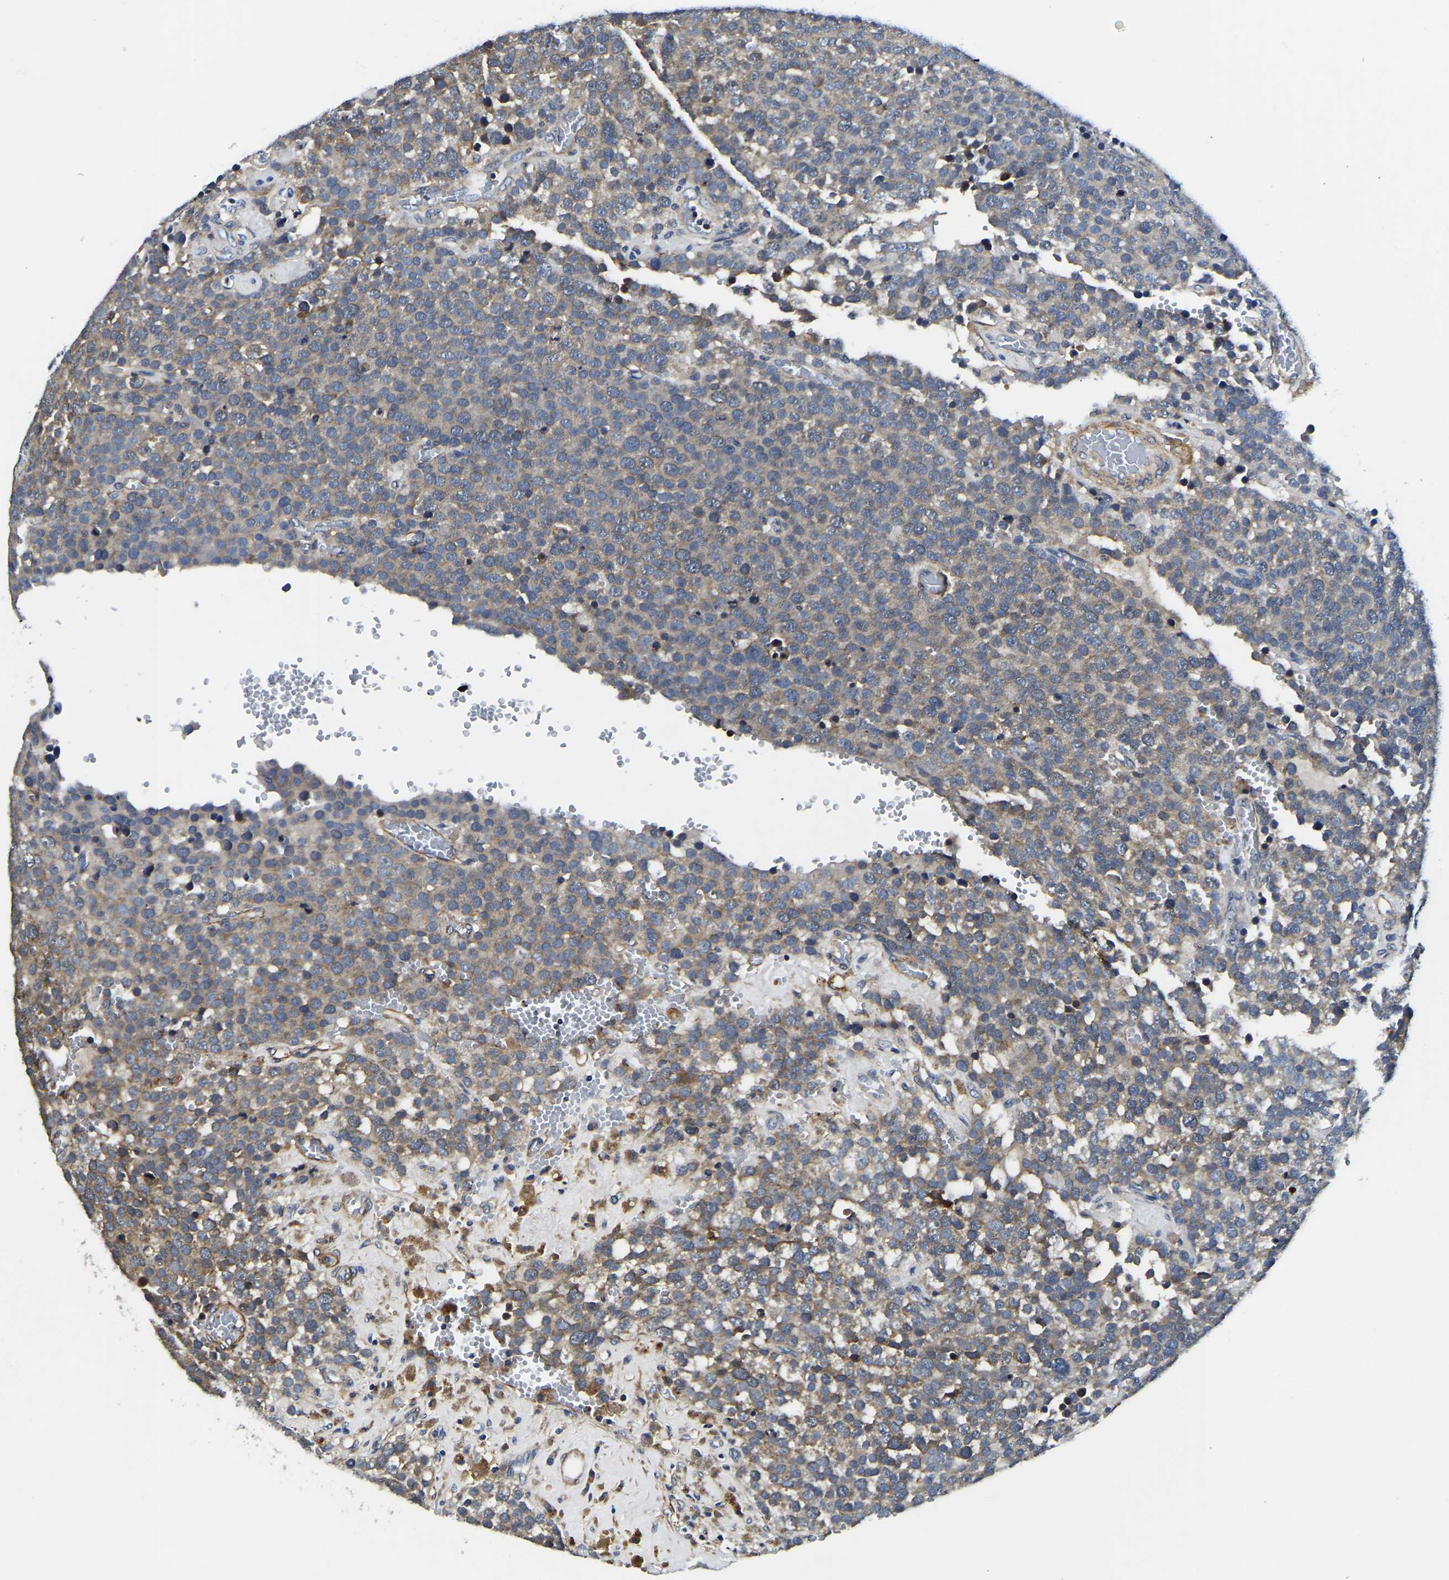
{"staining": {"intensity": "moderate", "quantity": ">75%", "location": "cytoplasmic/membranous"}, "tissue": "testis cancer", "cell_type": "Tumor cells", "image_type": "cancer", "snomed": [{"axis": "morphology", "description": "Normal tissue, NOS"}, {"axis": "morphology", "description": "Seminoma, NOS"}, {"axis": "topography", "description": "Testis"}], "caption": "There is medium levels of moderate cytoplasmic/membranous positivity in tumor cells of seminoma (testis), as demonstrated by immunohistochemical staining (brown color).", "gene": "KCTD17", "patient": {"sex": "male", "age": 71}}